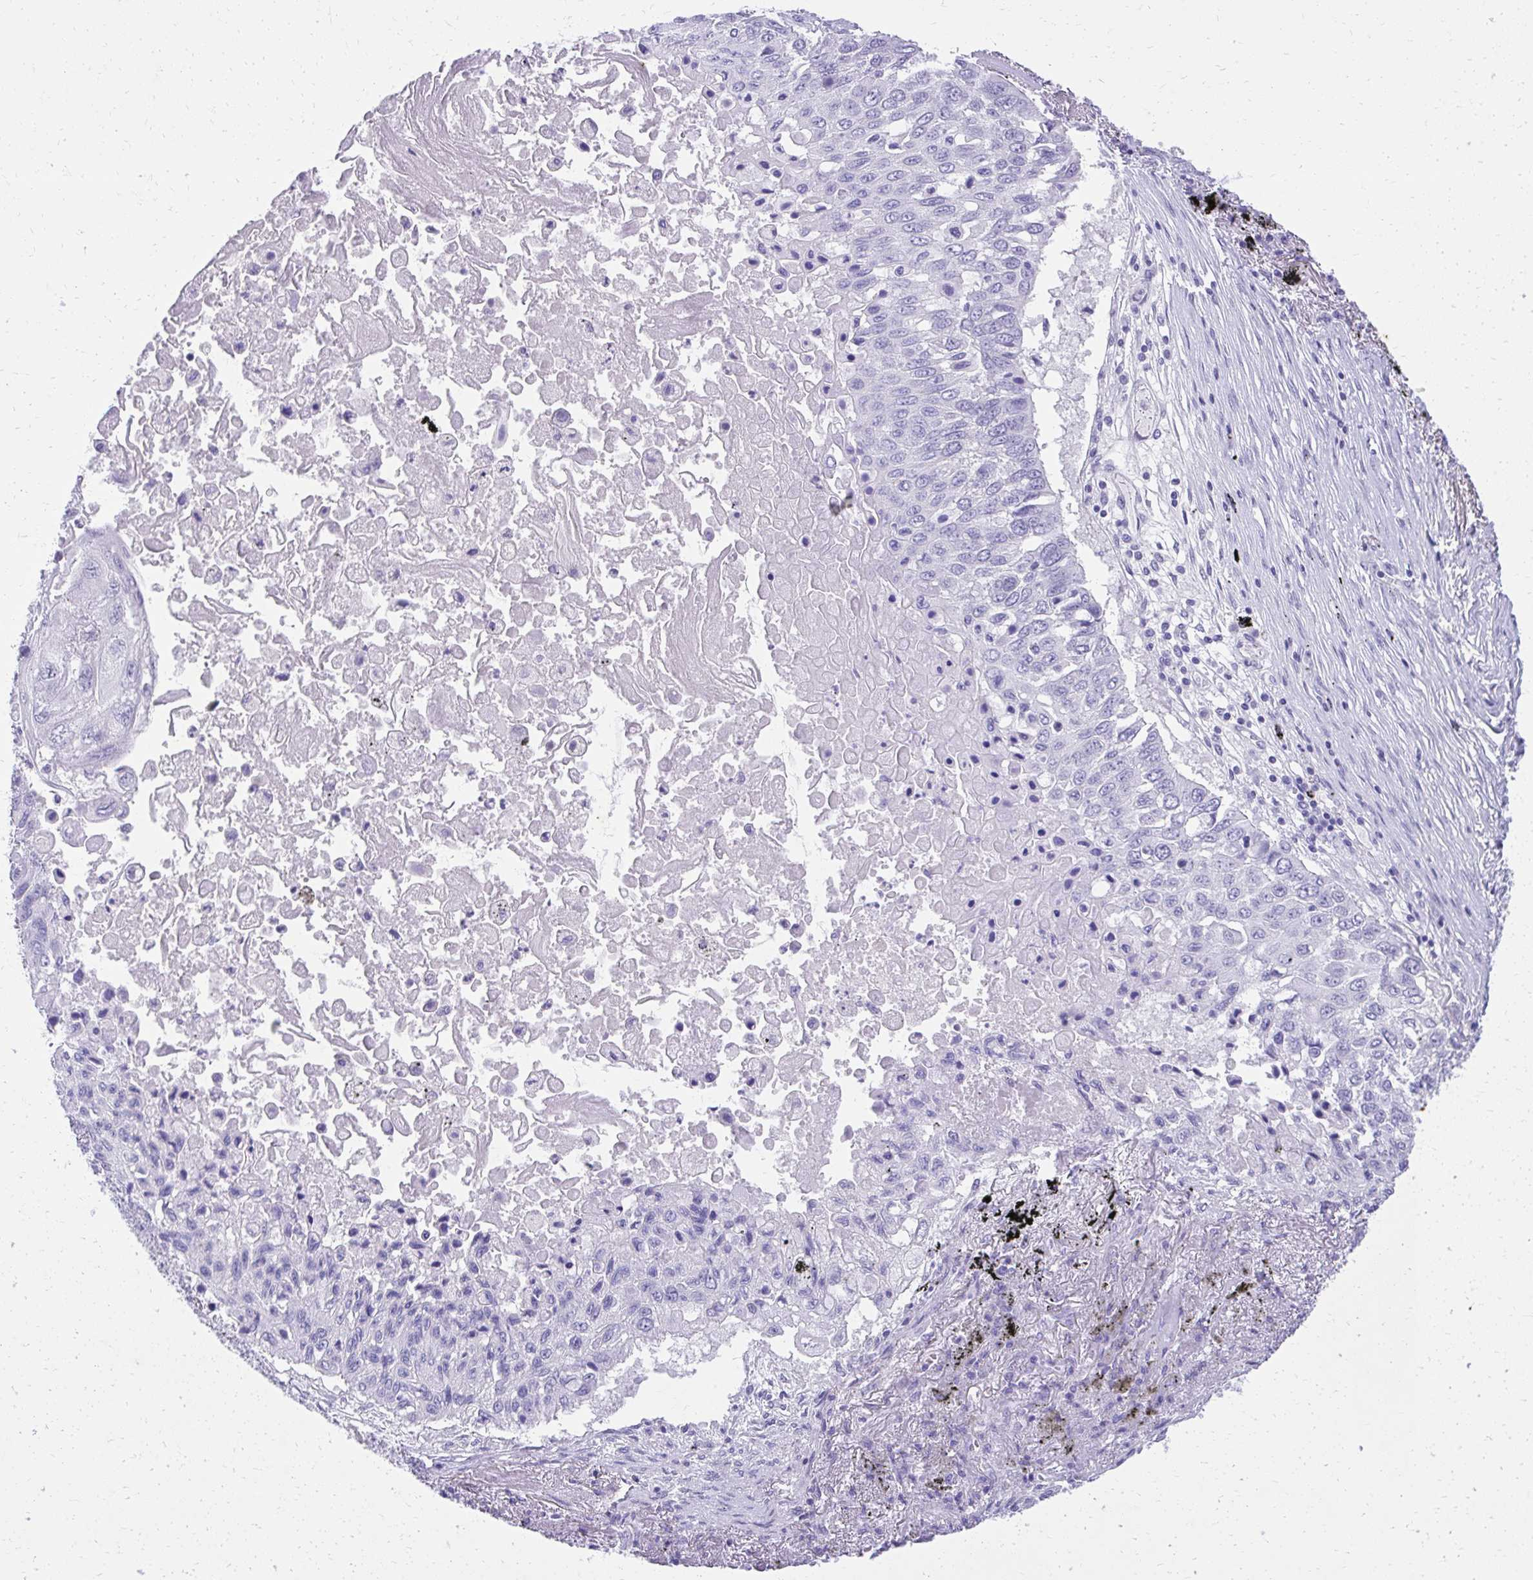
{"staining": {"intensity": "negative", "quantity": "none", "location": "none"}, "tissue": "lung cancer", "cell_type": "Tumor cells", "image_type": "cancer", "snomed": [{"axis": "morphology", "description": "Squamous cell carcinoma, NOS"}, {"axis": "topography", "description": "Lung"}], "caption": "Immunohistochemical staining of lung cancer reveals no significant positivity in tumor cells.", "gene": "KLK1", "patient": {"sex": "male", "age": 75}}